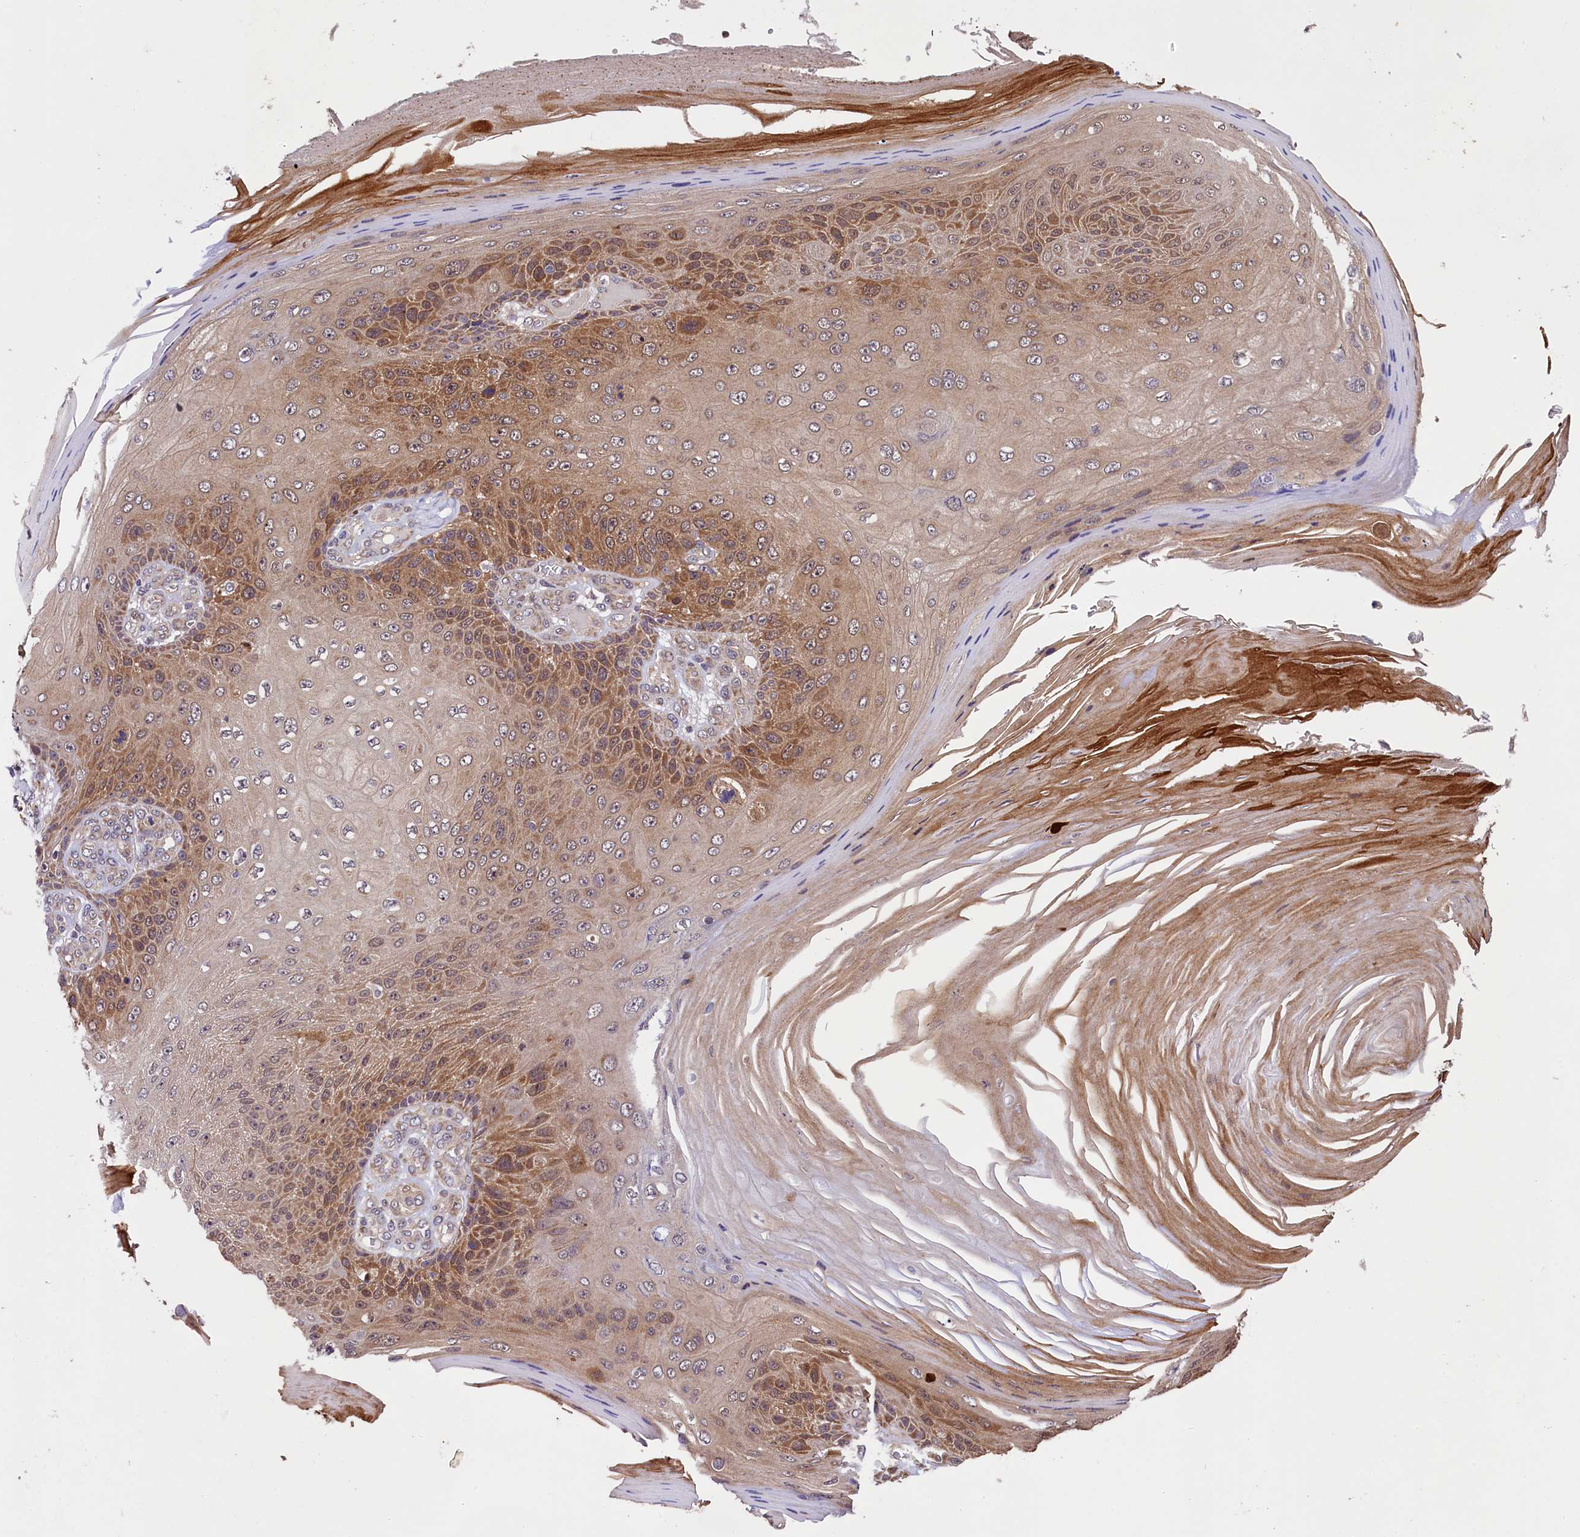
{"staining": {"intensity": "moderate", "quantity": "25%-75%", "location": "cytoplasmic/membranous"}, "tissue": "skin cancer", "cell_type": "Tumor cells", "image_type": "cancer", "snomed": [{"axis": "morphology", "description": "Squamous cell carcinoma, NOS"}, {"axis": "topography", "description": "Skin"}], "caption": "A photomicrograph of skin cancer (squamous cell carcinoma) stained for a protein reveals moderate cytoplasmic/membranous brown staining in tumor cells.", "gene": "DOHH", "patient": {"sex": "female", "age": 88}}